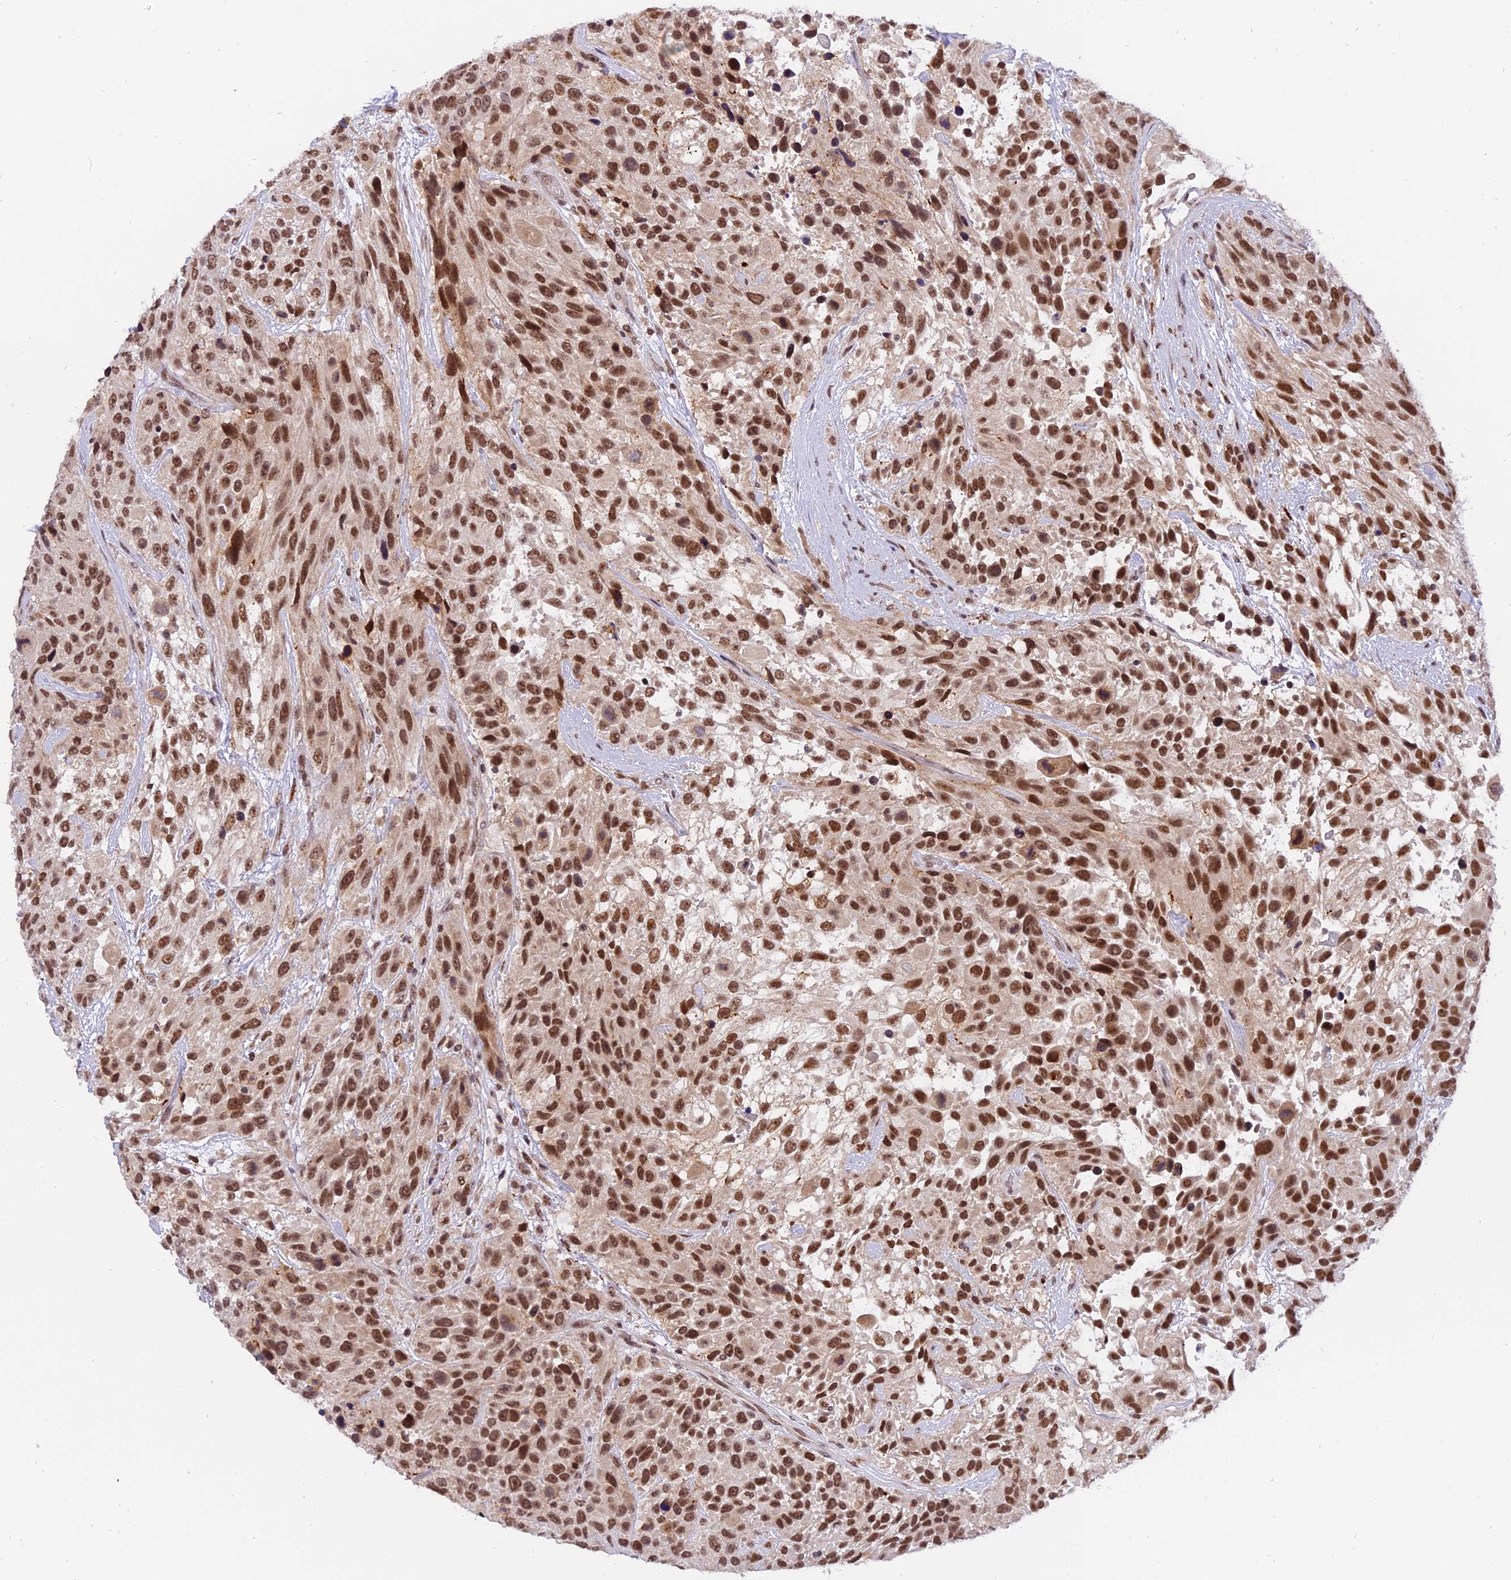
{"staining": {"intensity": "strong", "quantity": ">75%", "location": "nuclear"}, "tissue": "urothelial cancer", "cell_type": "Tumor cells", "image_type": "cancer", "snomed": [{"axis": "morphology", "description": "Urothelial carcinoma, High grade"}, {"axis": "topography", "description": "Urinary bladder"}], "caption": "Protein expression analysis of human urothelial carcinoma (high-grade) reveals strong nuclear positivity in approximately >75% of tumor cells.", "gene": "TADA3", "patient": {"sex": "female", "age": 70}}